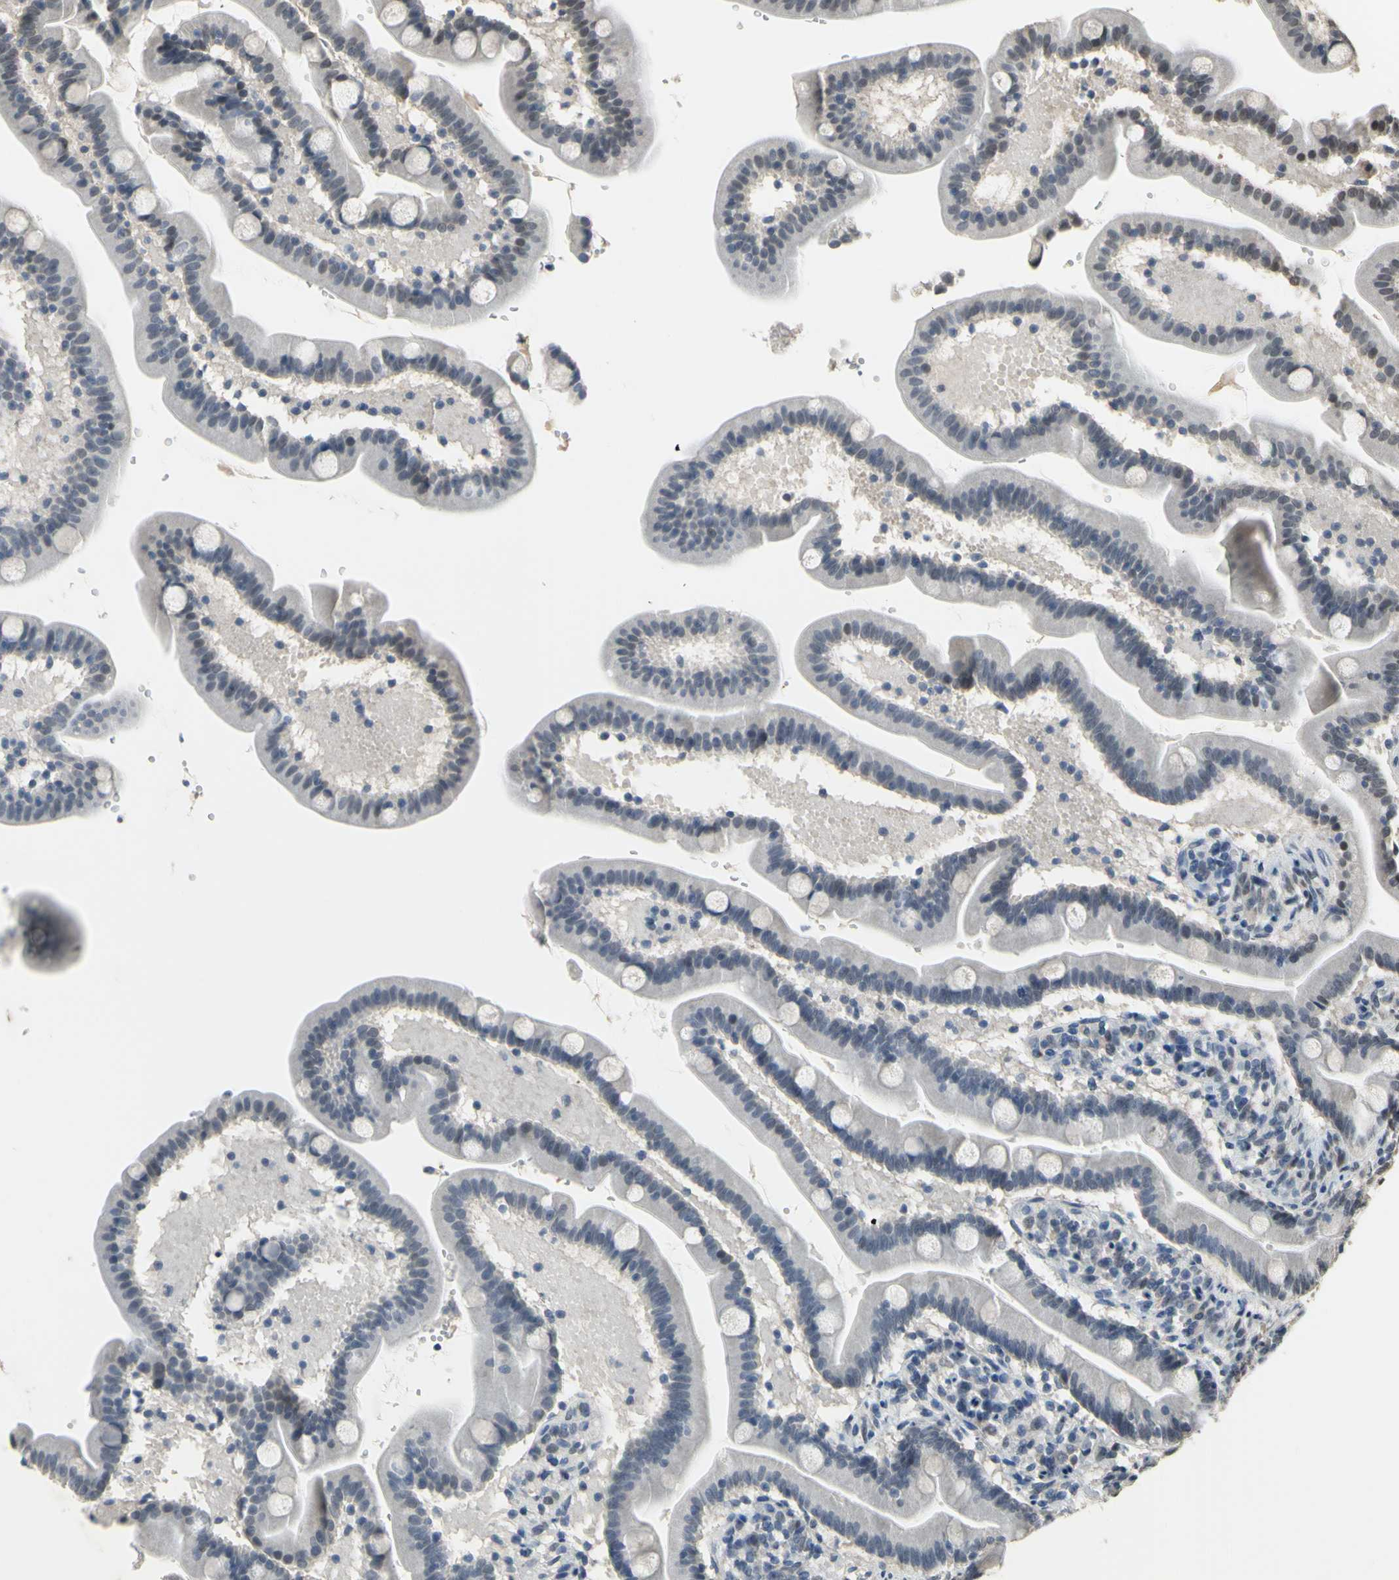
{"staining": {"intensity": "weak", "quantity": "<25%", "location": "nuclear"}, "tissue": "duodenum", "cell_type": "Glandular cells", "image_type": "normal", "snomed": [{"axis": "morphology", "description": "Normal tissue, NOS"}, {"axis": "topography", "description": "Duodenum"}], "caption": "Protein analysis of benign duodenum shows no significant expression in glandular cells.", "gene": "ZNF174", "patient": {"sex": "male", "age": 54}}